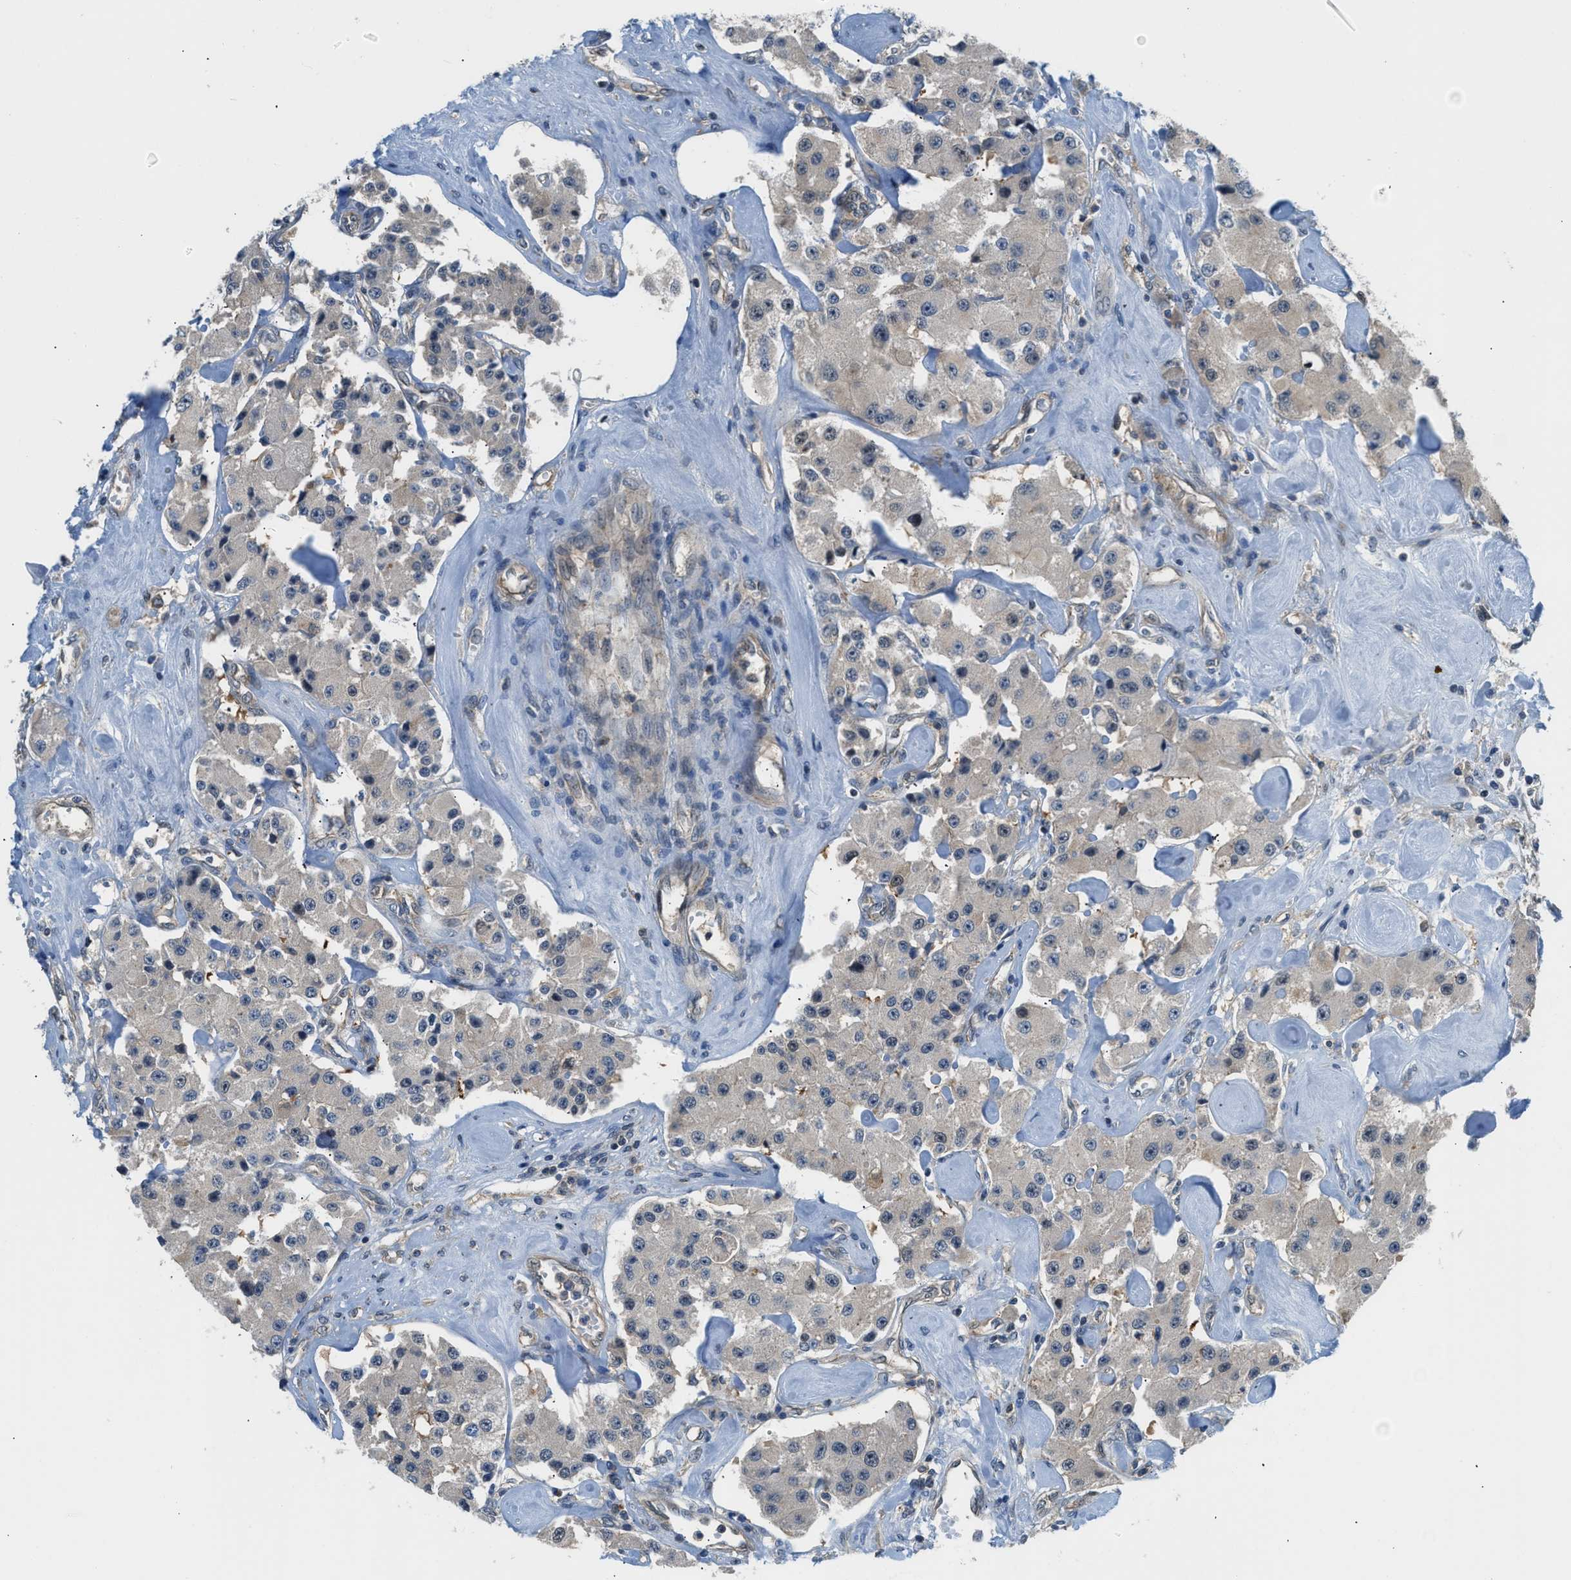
{"staining": {"intensity": "weak", "quantity": "25%-75%", "location": "cytoplasmic/membranous"}, "tissue": "carcinoid", "cell_type": "Tumor cells", "image_type": "cancer", "snomed": [{"axis": "morphology", "description": "Carcinoid, malignant, NOS"}, {"axis": "topography", "description": "Pancreas"}], "caption": "Immunohistochemical staining of carcinoid (malignant) displays low levels of weak cytoplasmic/membranous staining in approximately 25%-75% of tumor cells. (Stains: DAB in brown, nuclei in blue, Microscopy: brightfield microscopy at high magnification).", "gene": "CBLB", "patient": {"sex": "male", "age": 41}}